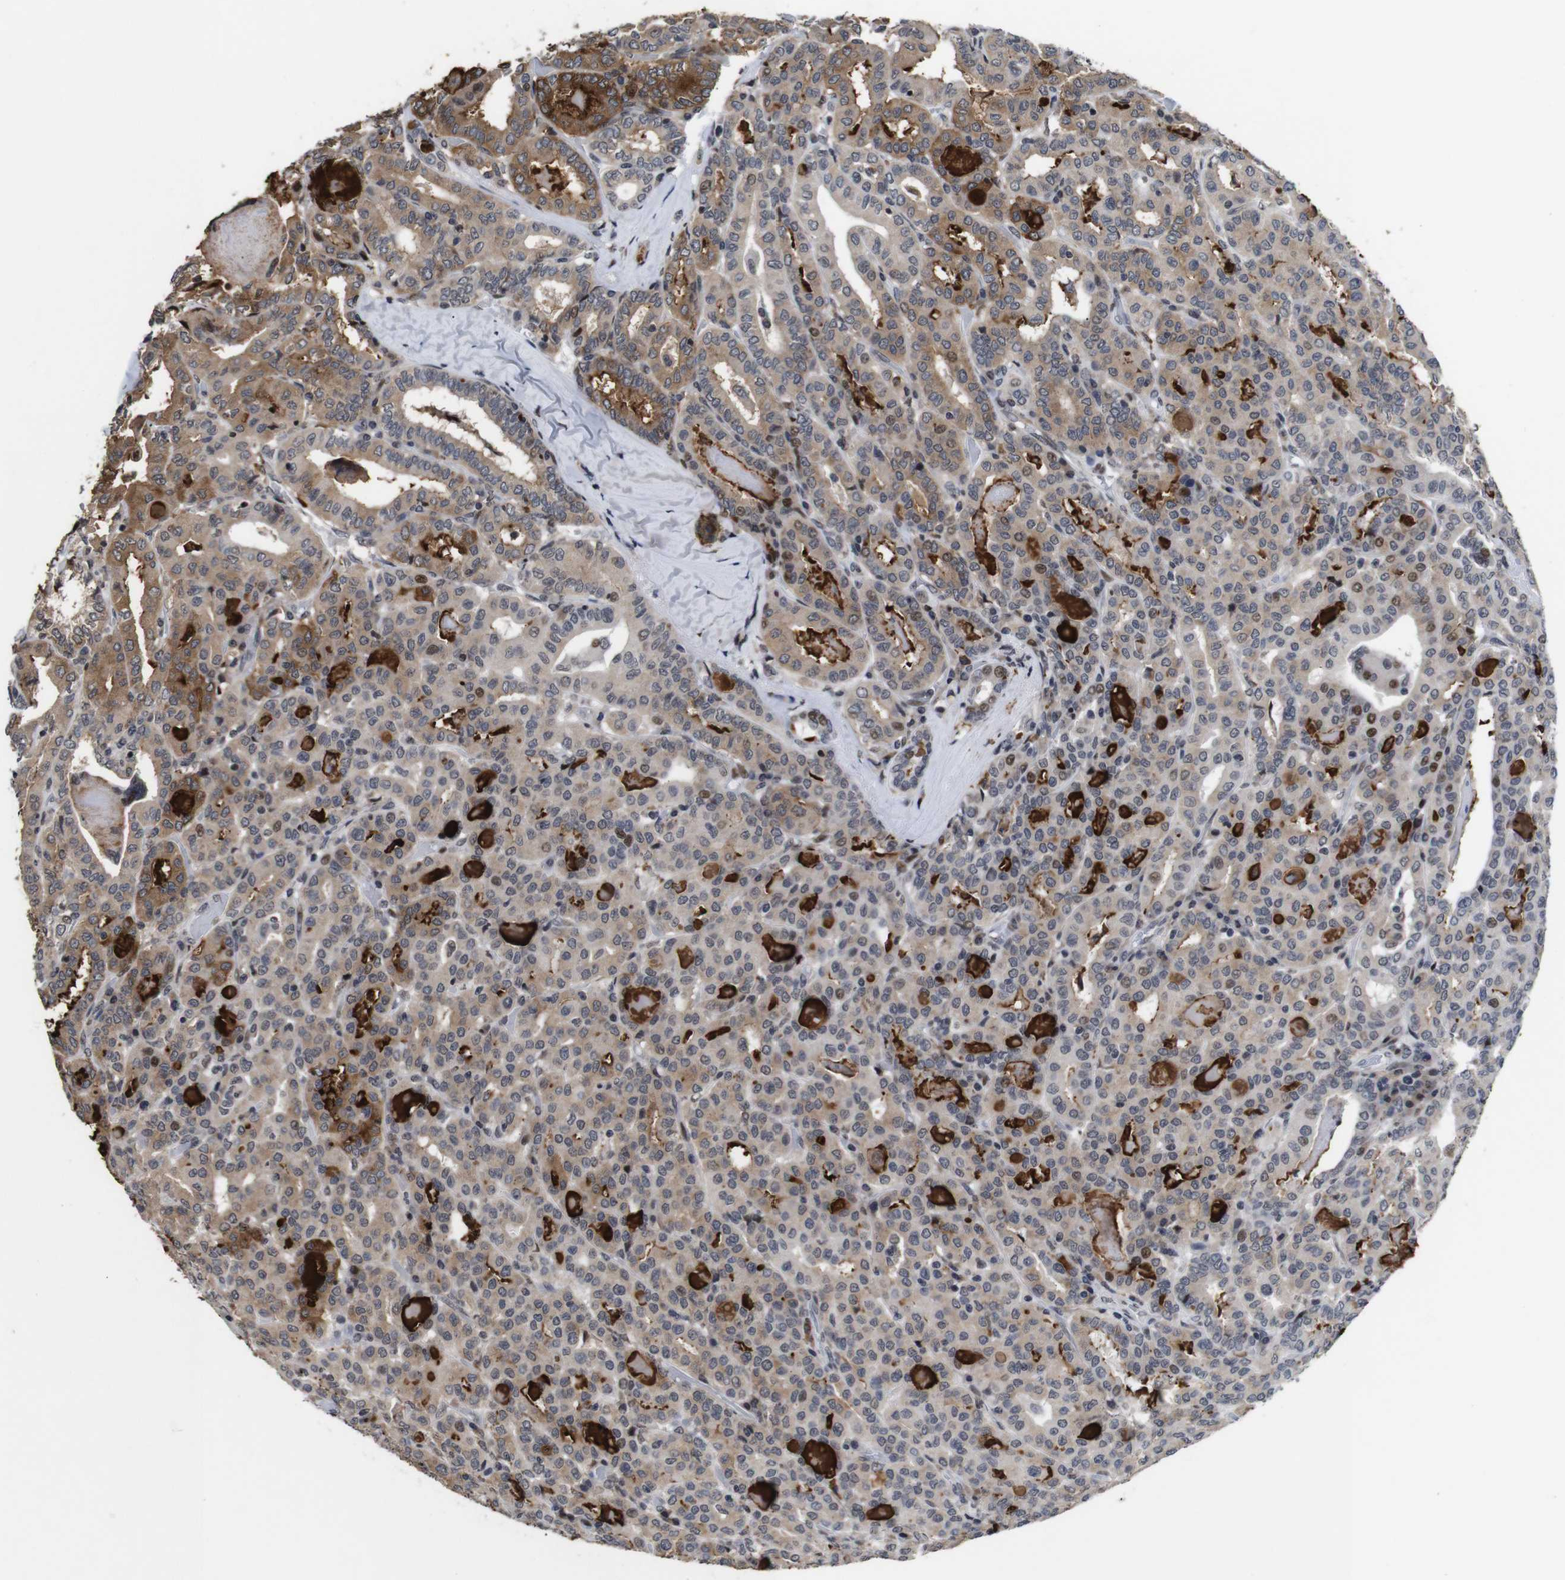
{"staining": {"intensity": "weak", "quantity": ">75%", "location": "cytoplasmic/membranous,nuclear"}, "tissue": "thyroid cancer", "cell_type": "Tumor cells", "image_type": "cancer", "snomed": [{"axis": "morphology", "description": "Papillary adenocarcinoma, NOS"}, {"axis": "topography", "description": "Thyroid gland"}], "caption": "The micrograph reveals a brown stain indicating the presence of a protein in the cytoplasmic/membranous and nuclear of tumor cells in thyroid cancer (papillary adenocarcinoma). (brown staining indicates protein expression, while blue staining denotes nuclei).", "gene": "EIF4G1", "patient": {"sex": "female", "age": 42}}